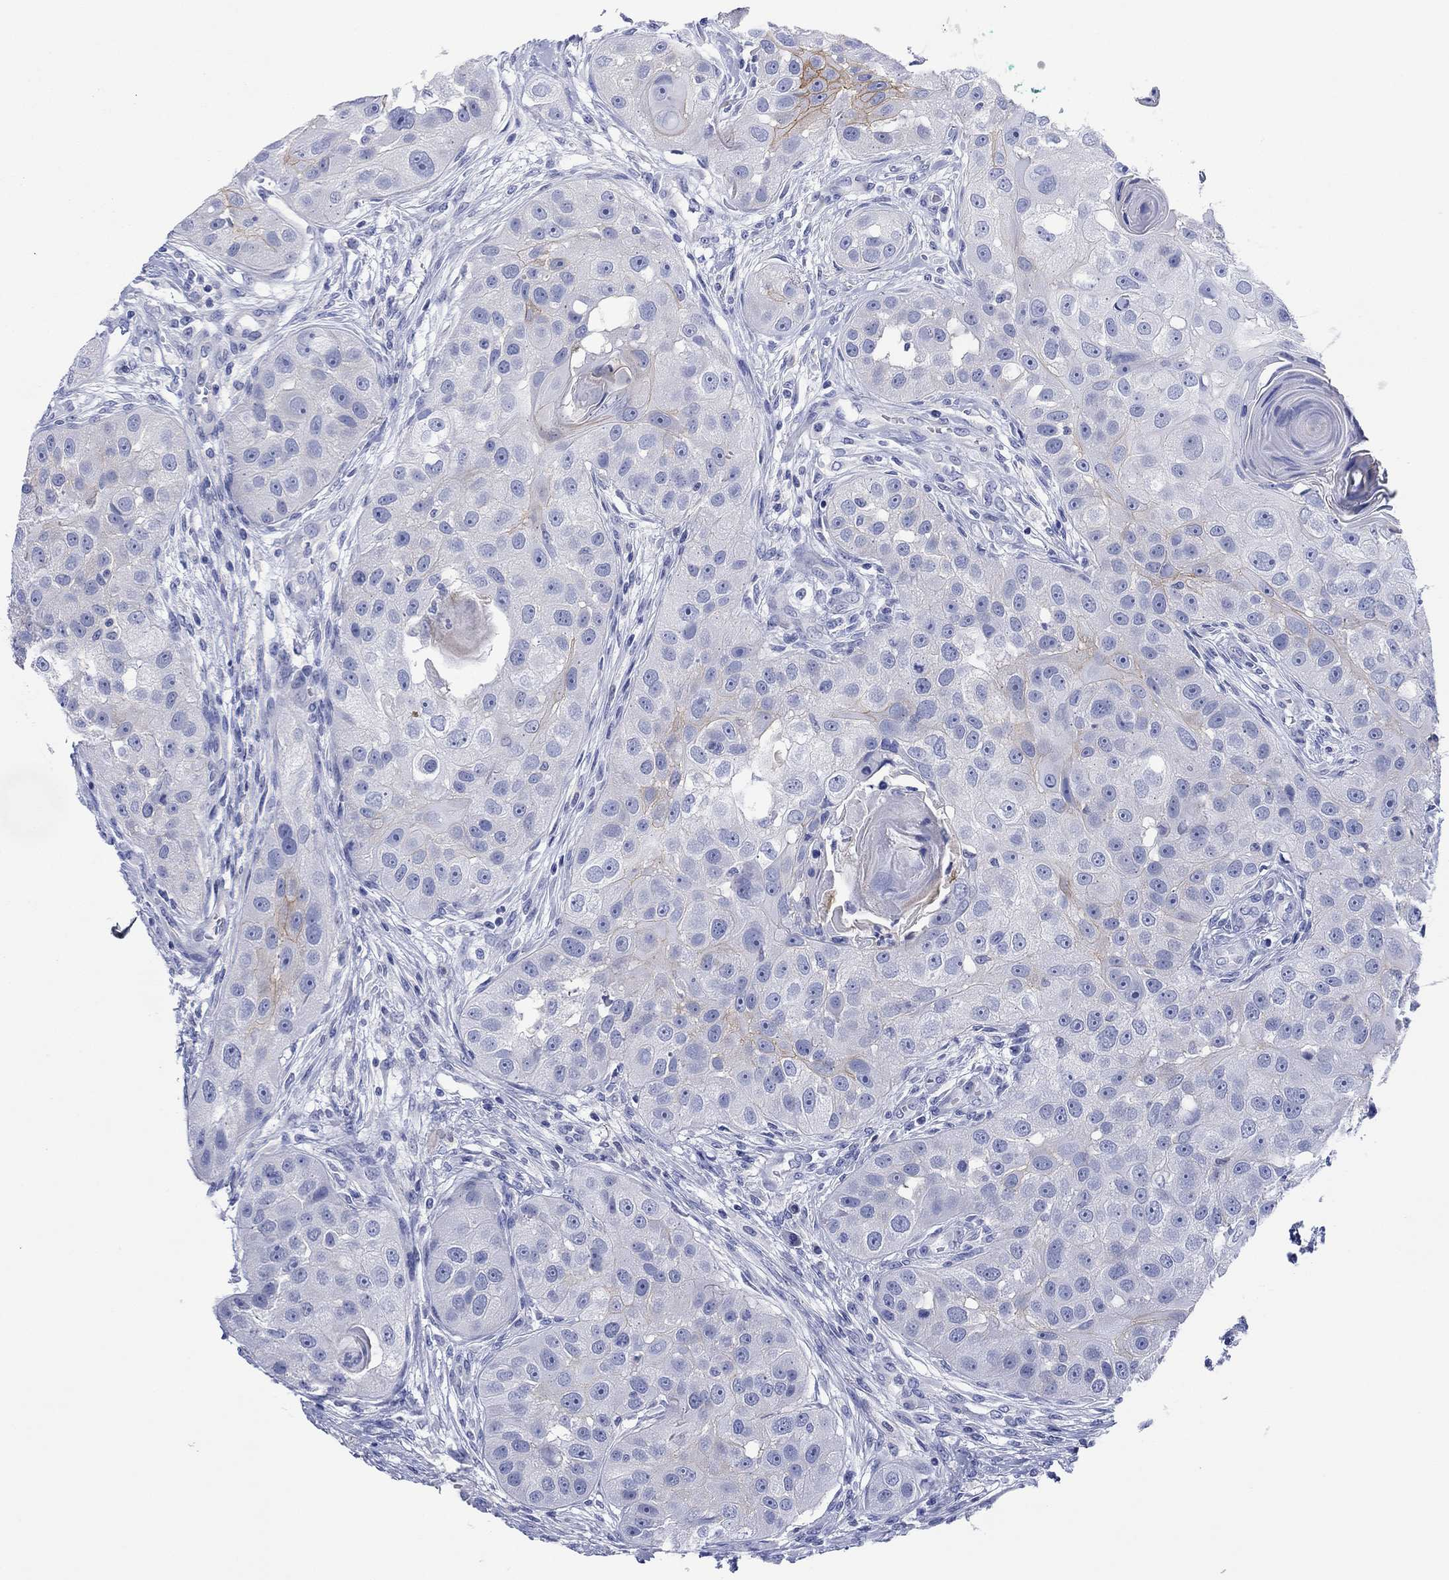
{"staining": {"intensity": "weak", "quantity": "<25%", "location": "cytoplasmic/membranous"}, "tissue": "head and neck cancer", "cell_type": "Tumor cells", "image_type": "cancer", "snomed": [{"axis": "morphology", "description": "Normal tissue, NOS"}, {"axis": "morphology", "description": "Squamous cell carcinoma, NOS"}, {"axis": "topography", "description": "Skeletal muscle"}, {"axis": "topography", "description": "Head-Neck"}], "caption": "An immunohistochemistry (IHC) histopathology image of head and neck cancer (squamous cell carcinoma) is shown. There is no staining in tumor cells of head and neck cancer (squamous cell carcinoma).", "gene": "ATP1B1", "patient": {"sex": "male", "age": 51}}